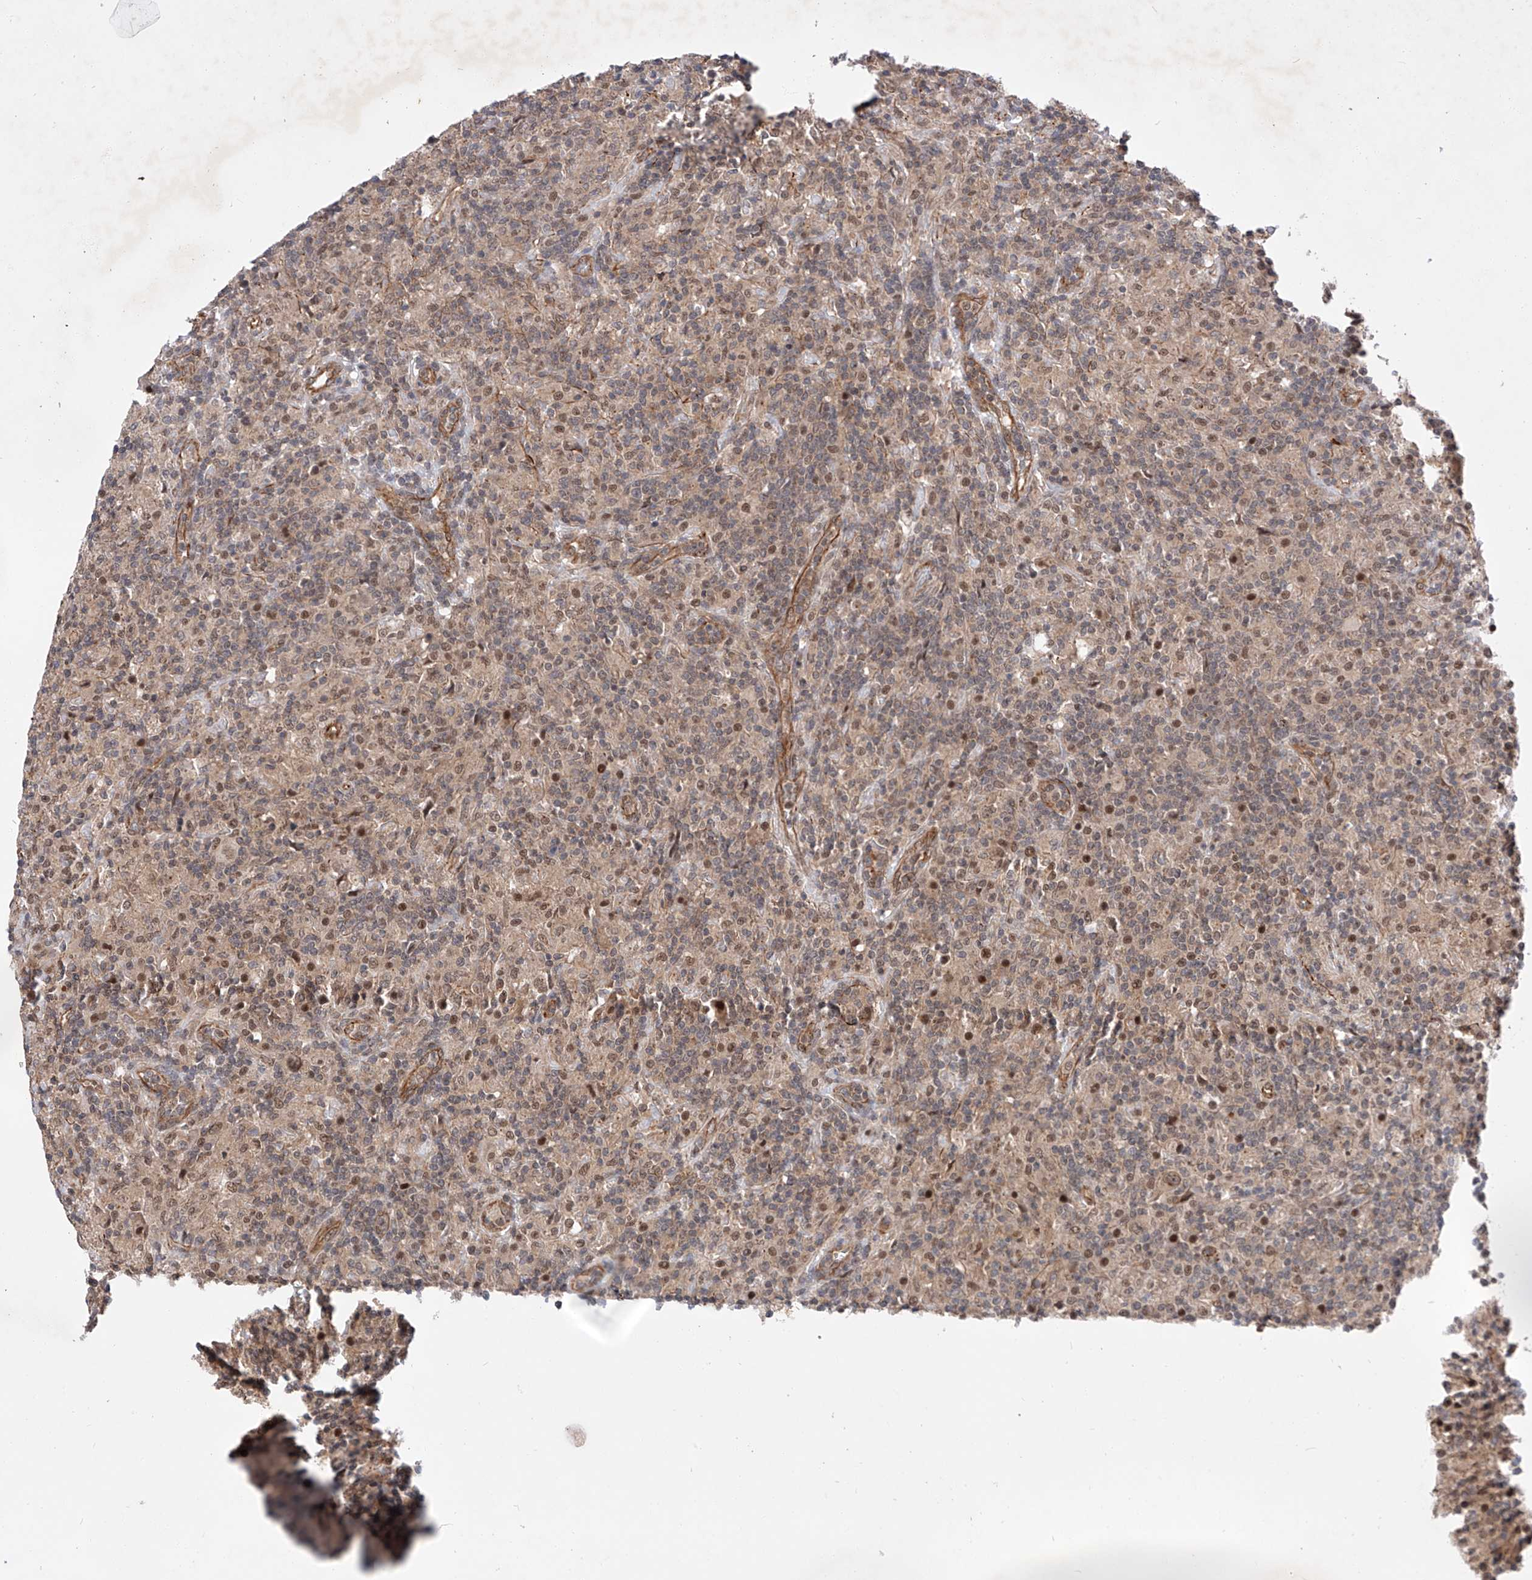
{"staining": {"intensity": "weak", "quantity": "25%-75%", "location": "nuclear"}, "tissue": "lymphoma", "cell_type": "Tumor cells", "image_type": "cancer", "snomed": [{"axis": "morphology", "description": "Hodgkin's disease, NOS"}, {"axis": "topography", "description": "Lymph node"}], "caption": "Immunohistochemical staining of lymphoma exhibits low levels of weak nuclear protein staining in about 25%-75% of tumor cells.", "gene": "AMD1", "patient": {"sex": "male", "age": 70}}